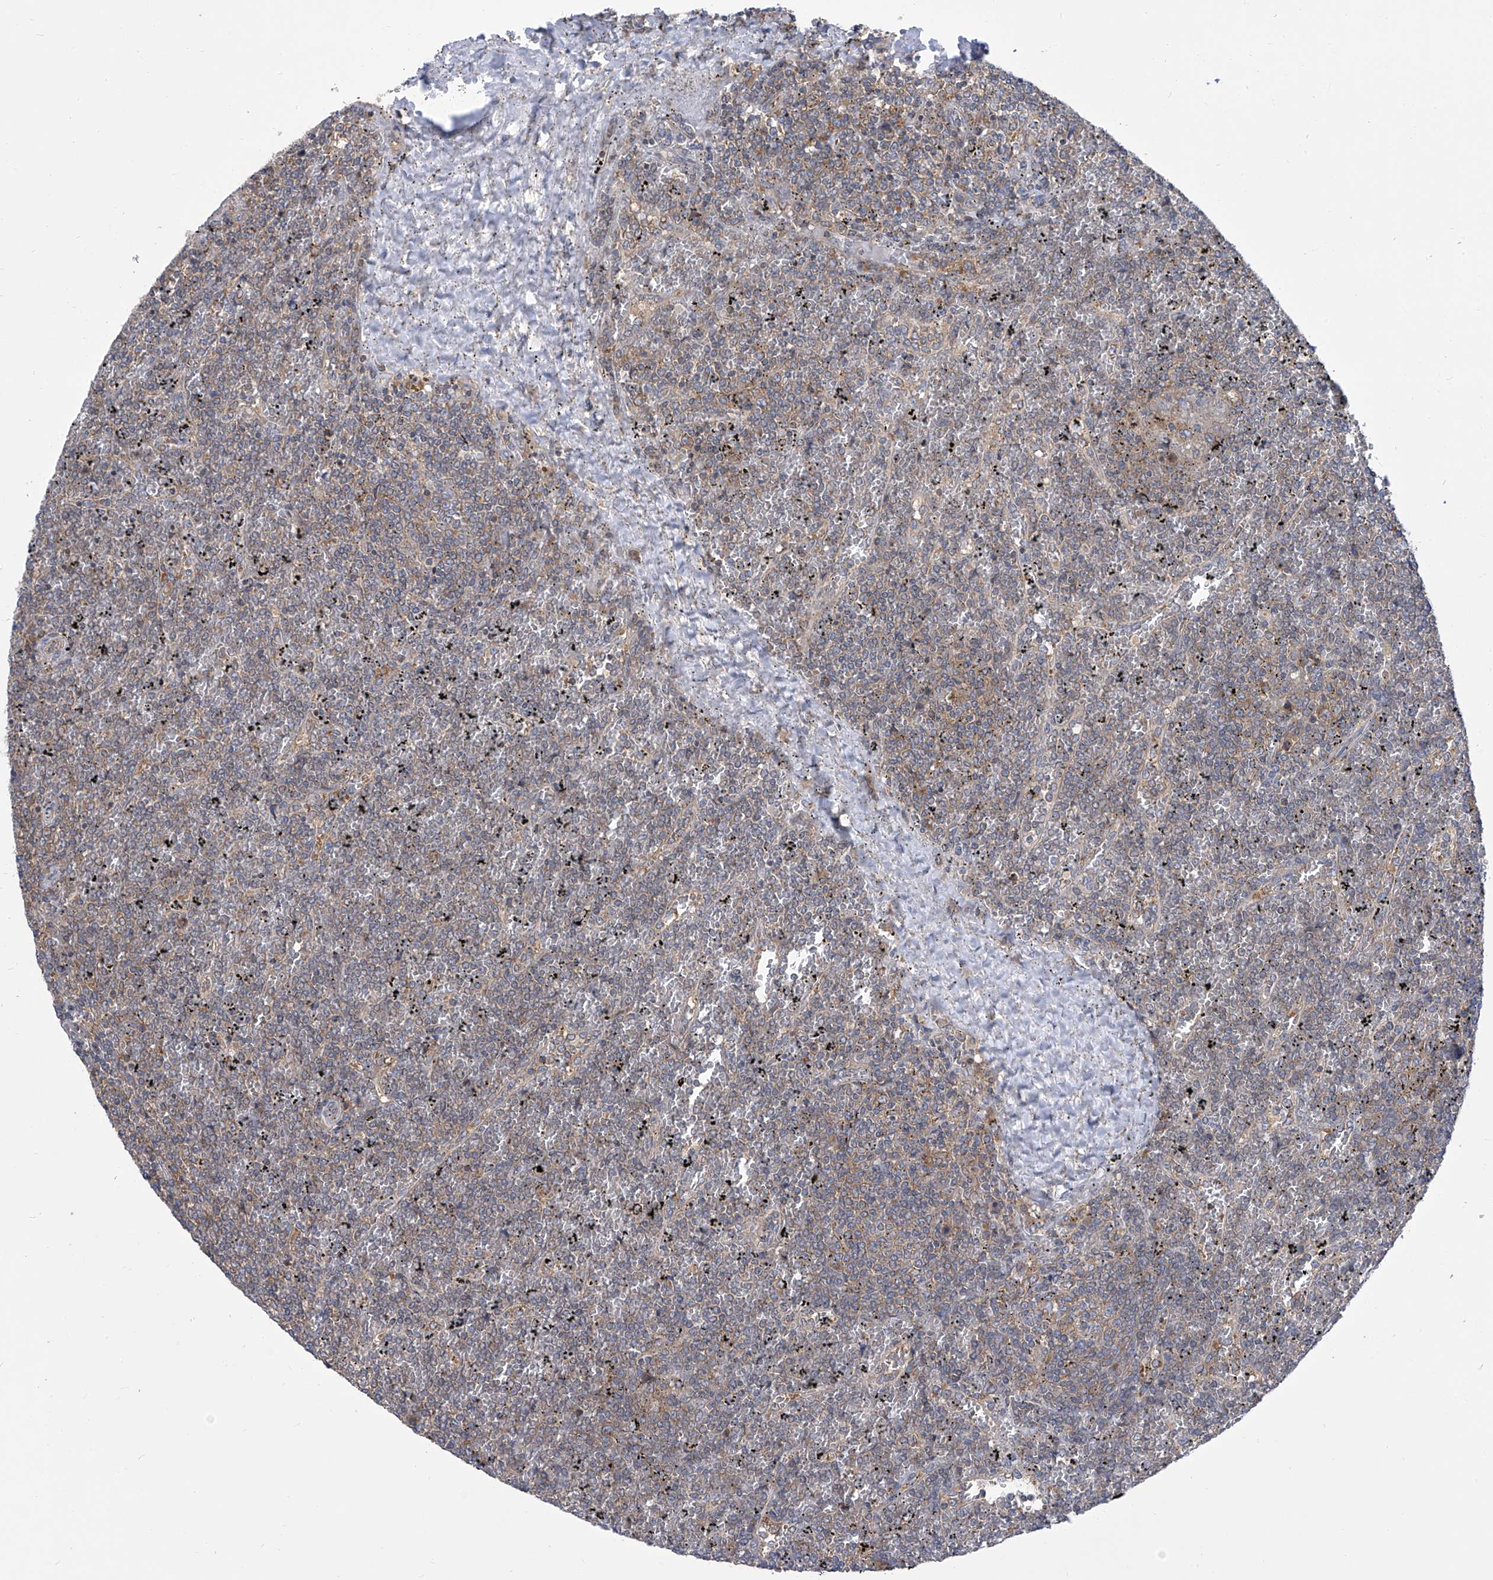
{"staining": {"intensity": "weak", "quantity": "<25%", "location": "cytoplasmic/membranous"}, "tissue": "lymphoma", "cell_type": "Tumor cells", "image_type": "cancer", "snomed": [{"axis": "morphology", "description": "Malignant lymphoma, non-Hodgkin's type, Low grade"}, {"axis": "topography", "description": "Spleen"}], "caption": "DAB (3,3'-diaminobenzidine) immunohistochemical staining of lymphoma displays no significant positivity in tumor cells.", "gene": "EIF3M", "patient": {"sex": "female", "age": 19}}